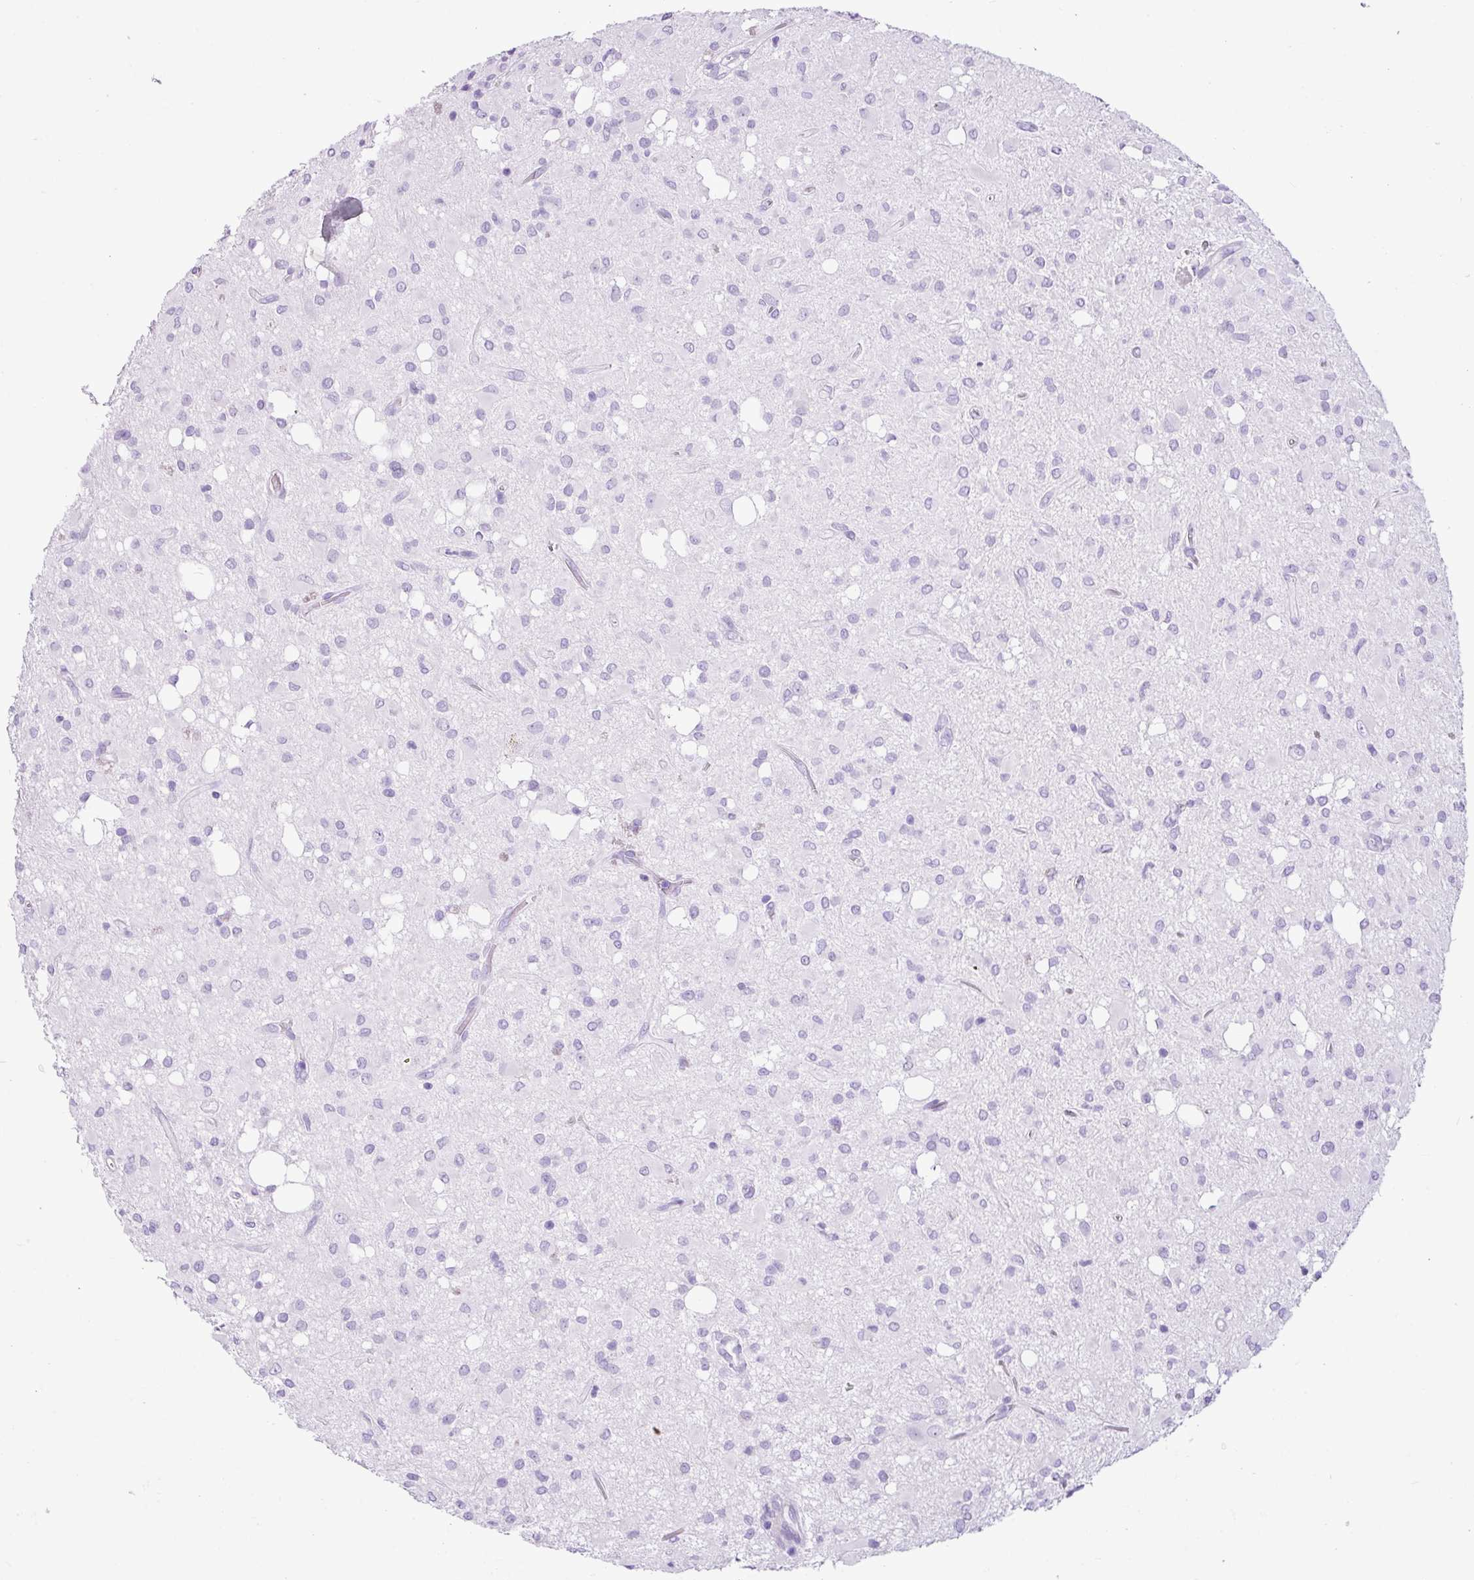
{"staining": {"intensity": "negative", "quantity": "none", "location": "none"}, "tissue": "glioma", "cell_type": "Tumor cells", "image_type": "cancer", "snomed": [{"axis": "morphology", "description": "Glioma, malignant, Low grade"}, {"axis": "topography", "description": "Brain"}], "caption": "This image is of low-grade glioma (malignant) stained with IHC to label a protein in brown with the nuclei are counter-stained blue. There is no expression in tumor cells.", "gene": "LILRB4", "patient": {"sex": "female", "age": 33}}